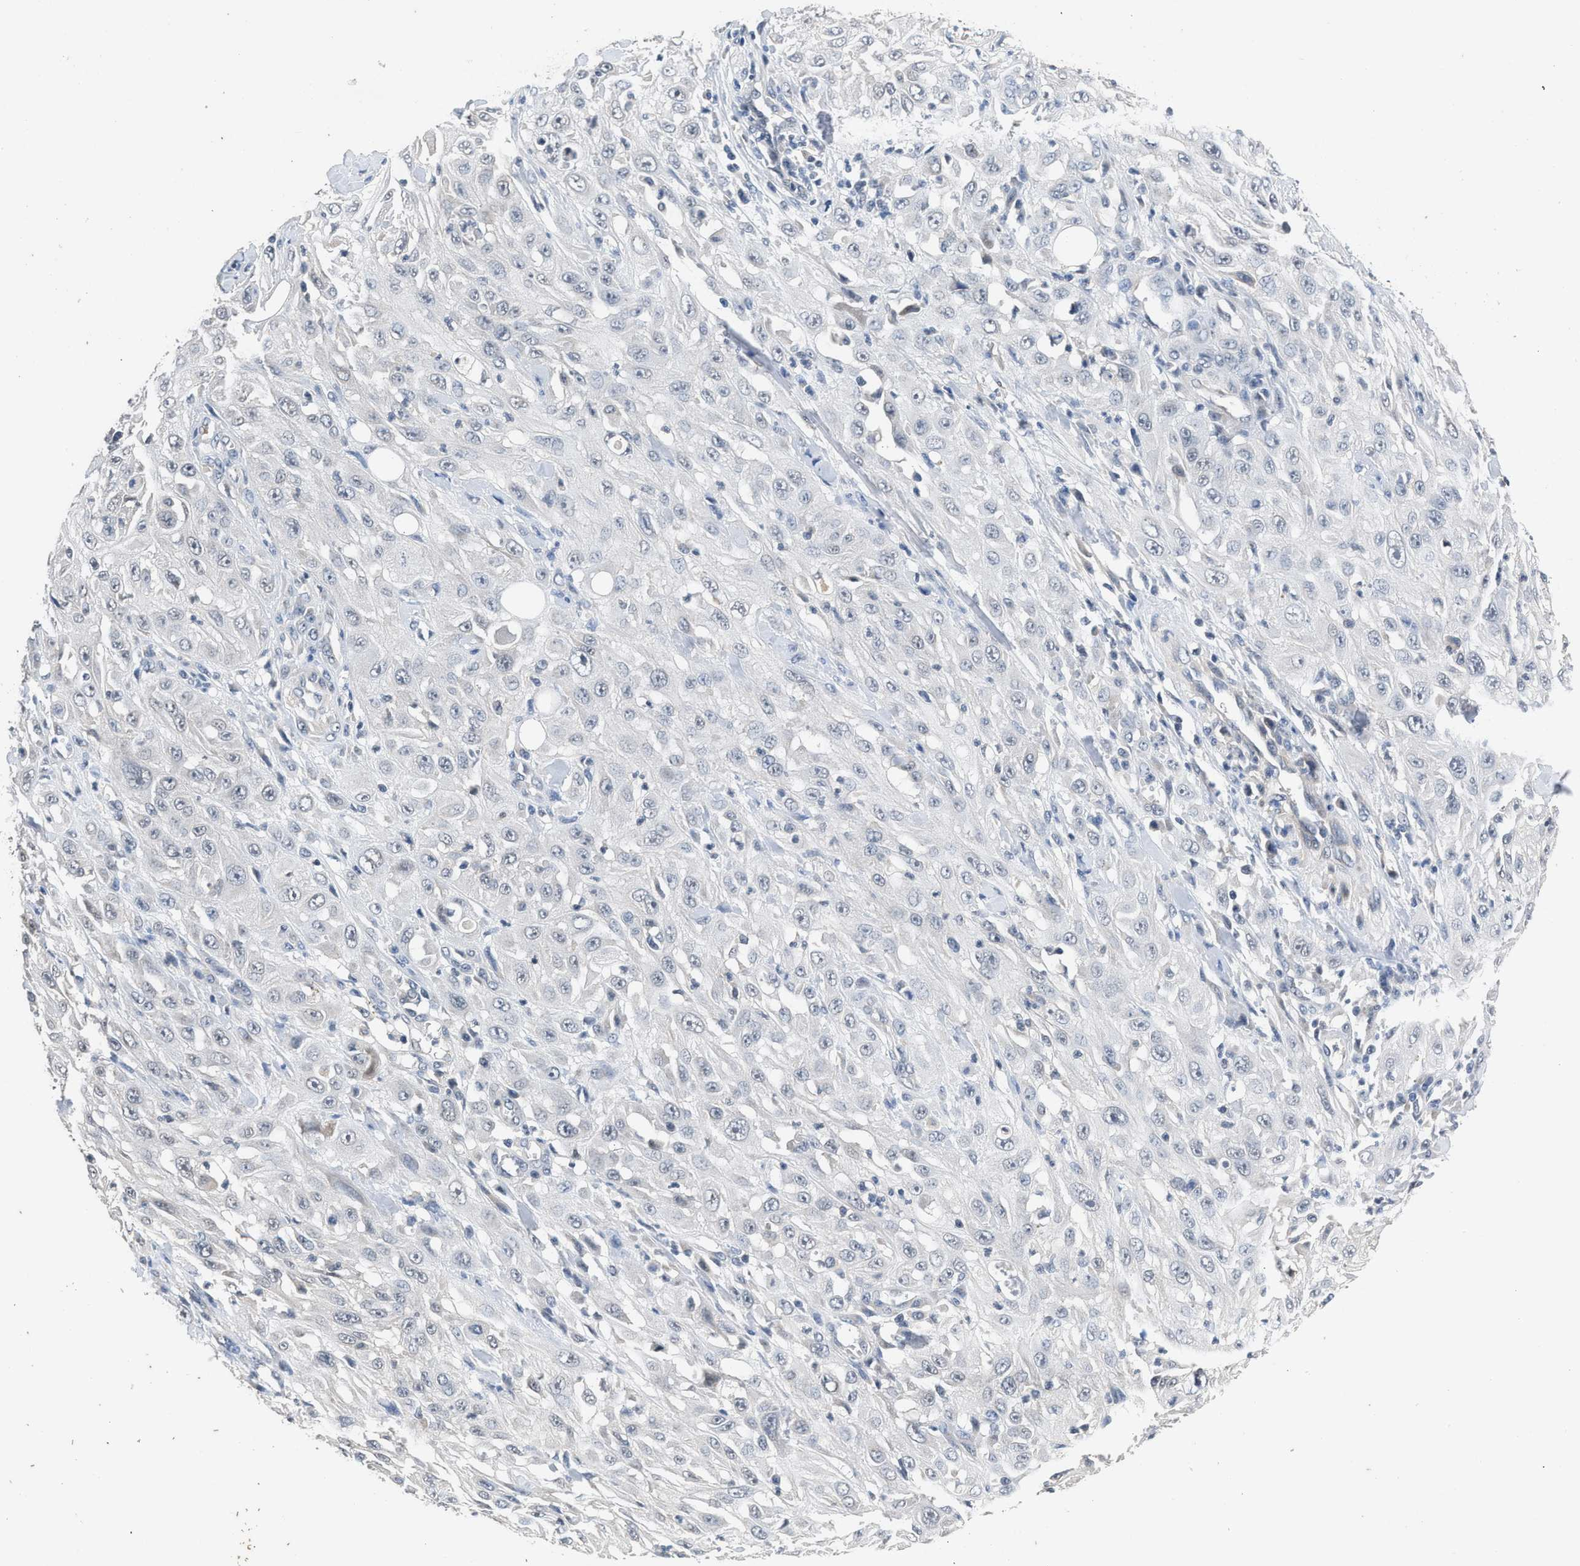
{"staining": {"intensity": "negative", "quantity": "none", "location": "none"}, "tissue": "skin cancer", "cell_type": "Tumor cells", "image_type": "cancer", "snomed": [{"axis": "morphology", "description": "Squamous cell carcinoma, NOS"}, {"axis": "morphology", "description": "Squamous cell carcinoma, metastatic, NOS"}, {"axis": "topography", "description": "Skin"}, {"axis": "topography", "description": "Lymph node"}], "caption": "Photomicrograph shows no significant protein positivity in tumor cells of squamous cell carcinoma (skin).", "gene": "CSF3R", "patient": {"sex": "male", "age": 75}}